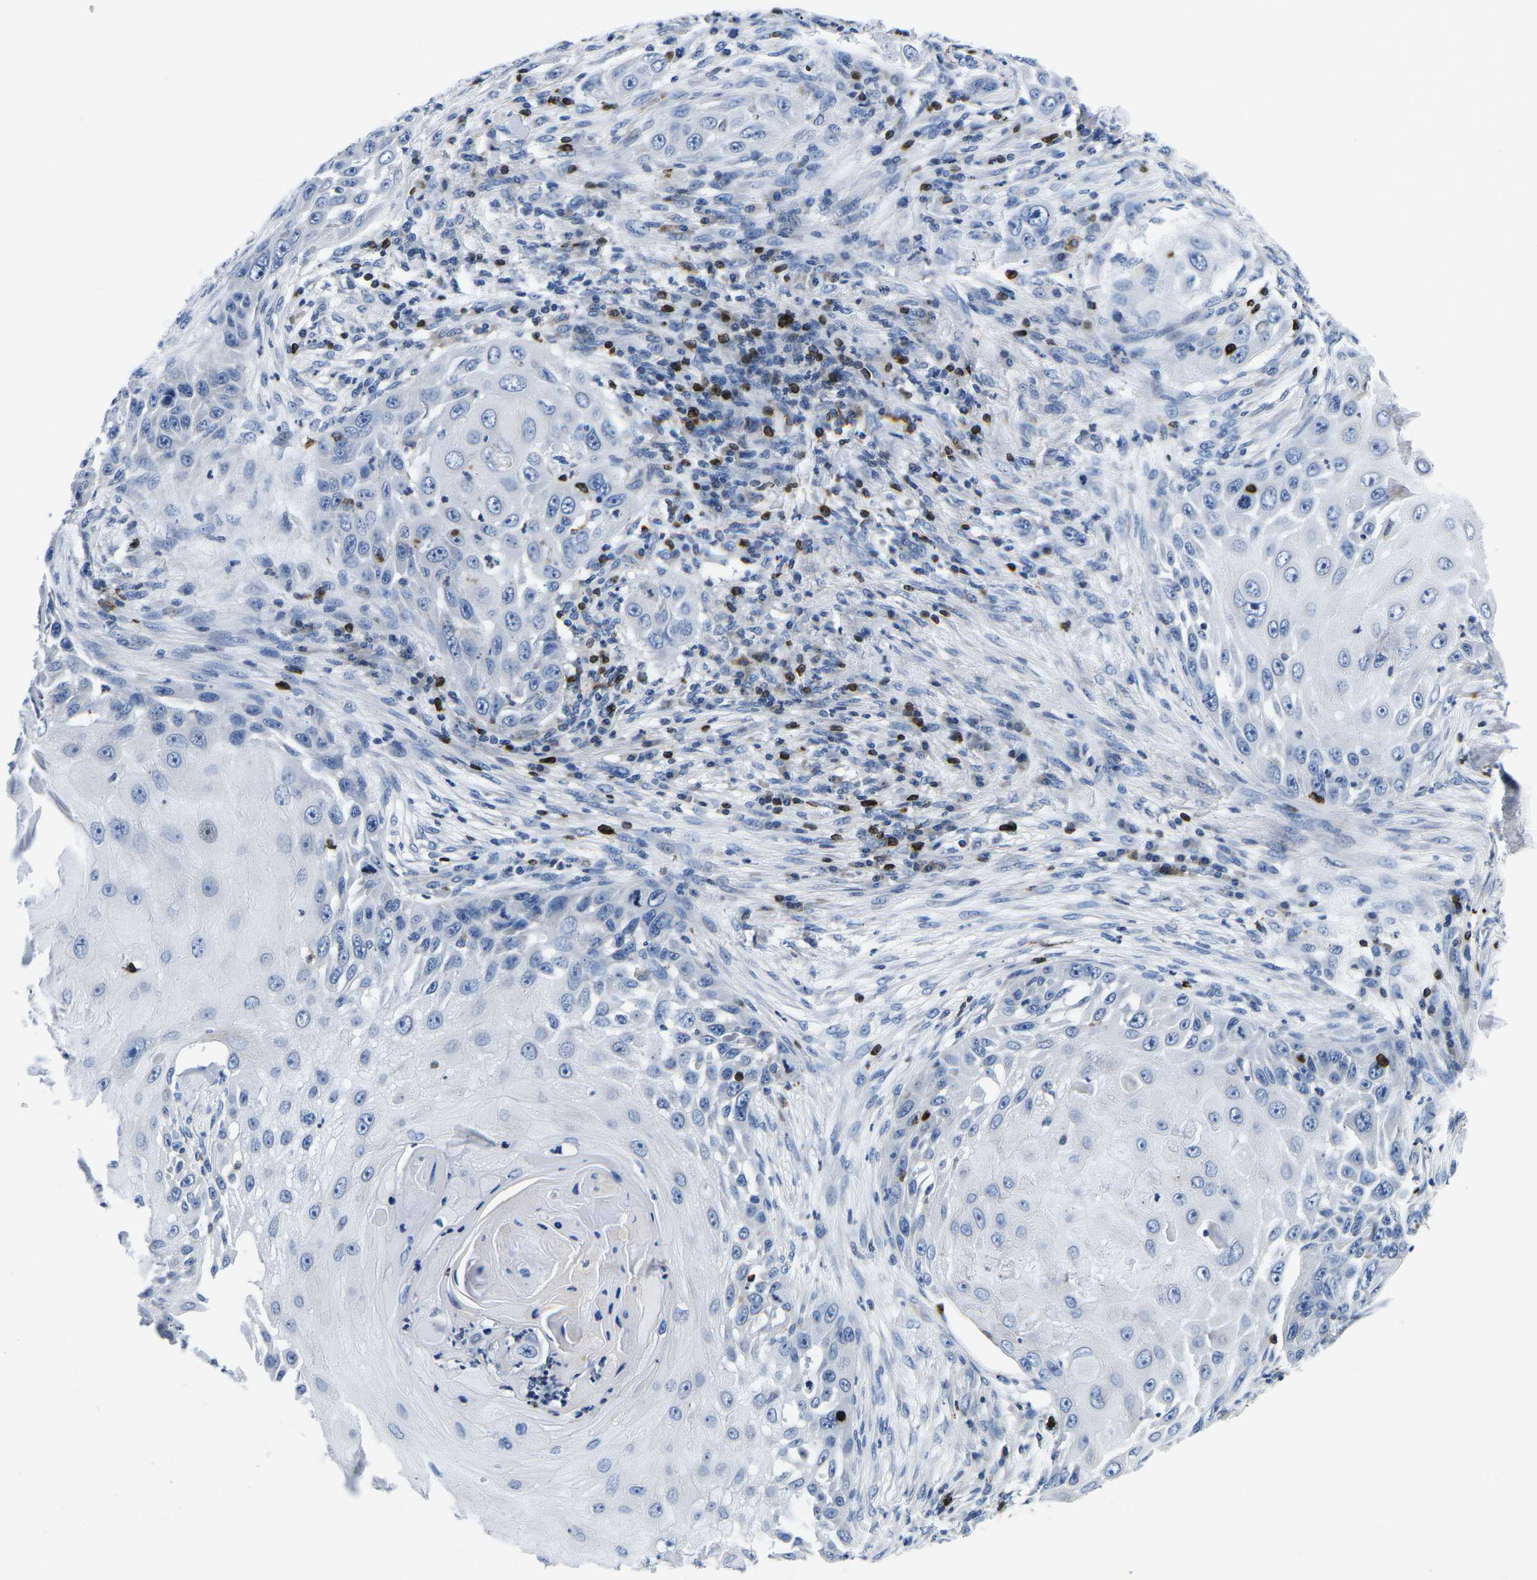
{"staining": {"intensity": "negative", "quantity": "none", "location": "none"}, "tissue": "skin cancer", "cell_type": "Tumor cells", "image_type": "cancer", "snomed": [{"axis": "morphology", "description": "Squamous cell carcinoma, NOS"}, {"axis": "topography", "description": "Skin"}], "caption": "The image displays no staining of tumor cells in skin cancer (squamous cell carcinoma).", "gene": "CTSW", "patient": {"sex": "female", "age": 44}}